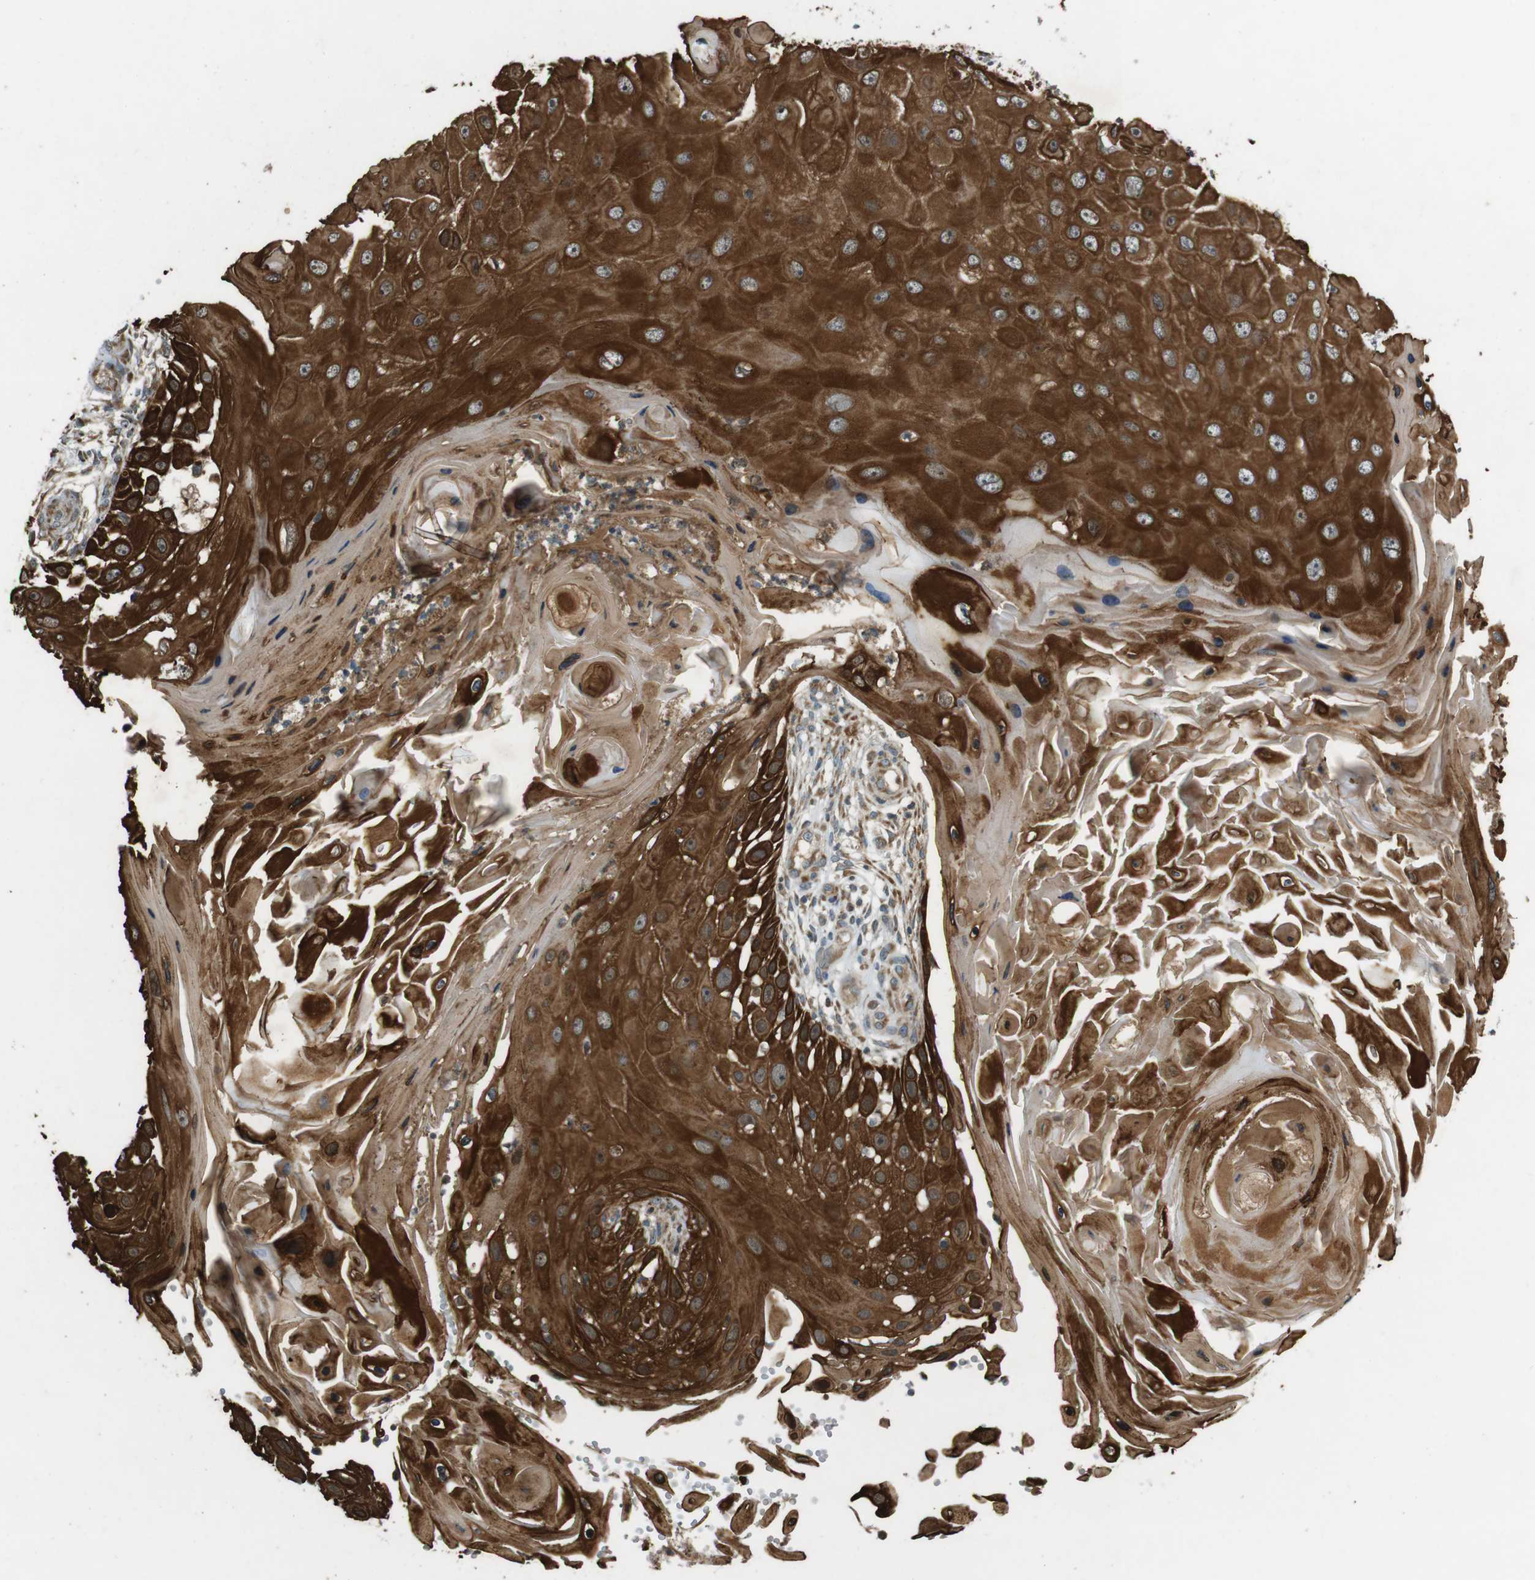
{"staining": {"intensity": "strong", "quantity": ">75%", "location": "cytoplasmic/membranous"}, "tissue": "skin cancer", "cell_type": "Tumor cells", "image_type": "cancer", "snomed": [{"axis": "morphology", "description": "Squamous cell carcinoma, NOS"}, {"axis": "topography", "description": "Skin"}], "caption": "This histopathology image shows skin cancer stained with IHC to label a protein in brown. The cytoplasmic/membranous of tumor cells show strong positivity for the protein. Nuclei are counter-stained blue.", "gene": "SLC41A1", "patient": {"sex": "female", "age": 44}}